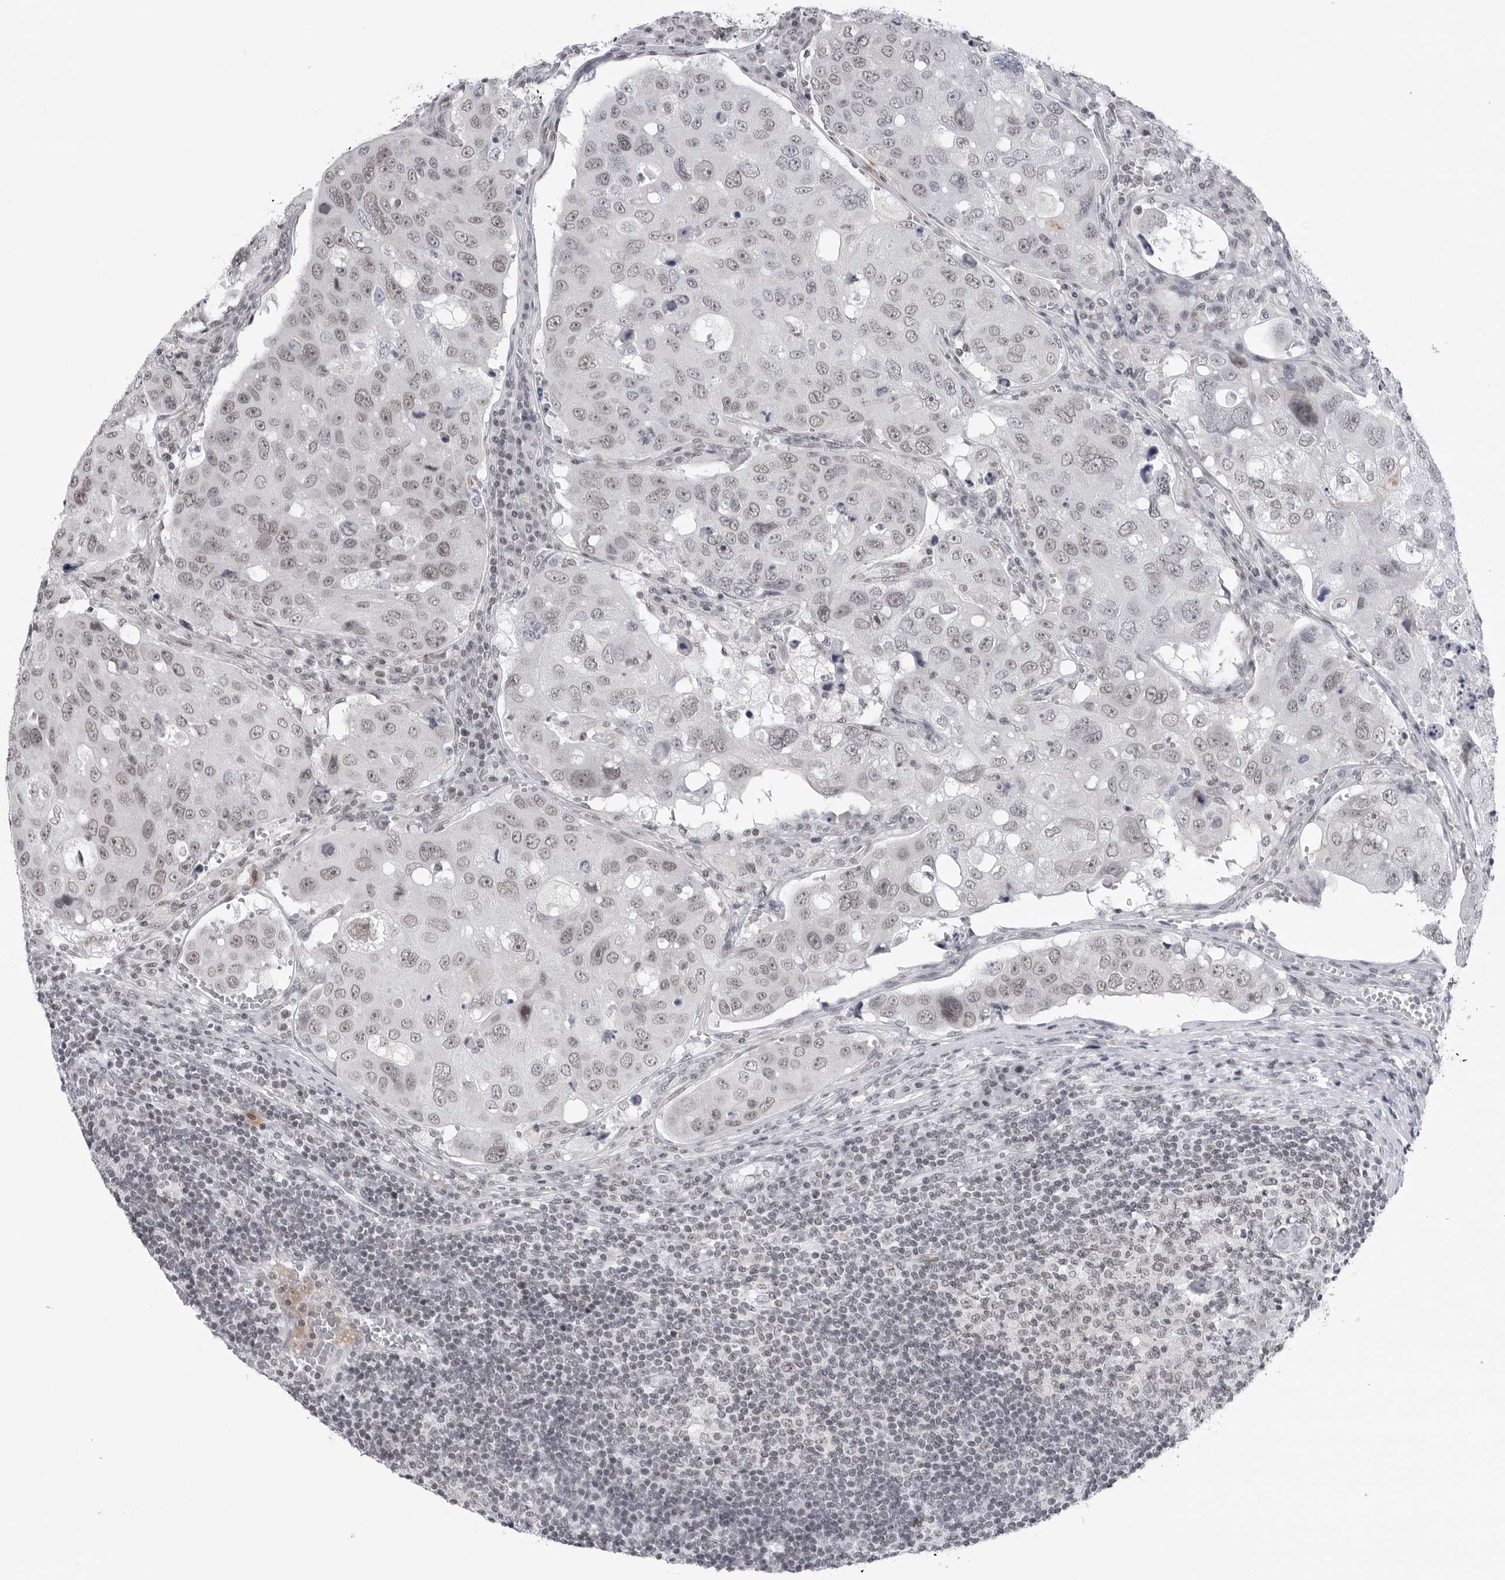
{"staining": {"intensity": "weak", "quantity": "25%-75%", "location": "nuclear"}, "tissue": "urothelial cancer", "cell_type": "Tumor cells", "image_type": "cancer", "snomed": [{"axis": "morphology", "description": "Urothelial carcinoma, High grade"}, {"axis": "topography", "description": "Lymph node"}, {"axis": "topography", "description": "Urinary bladder"}], "caption": "Protein analysis of urothelial cancer tissue demonstrates weak nuclear positivity in approximately 25%-75% of tumor cells.", "gene": "TRIM66", "patient": {"sex": "male", "age": 51}}